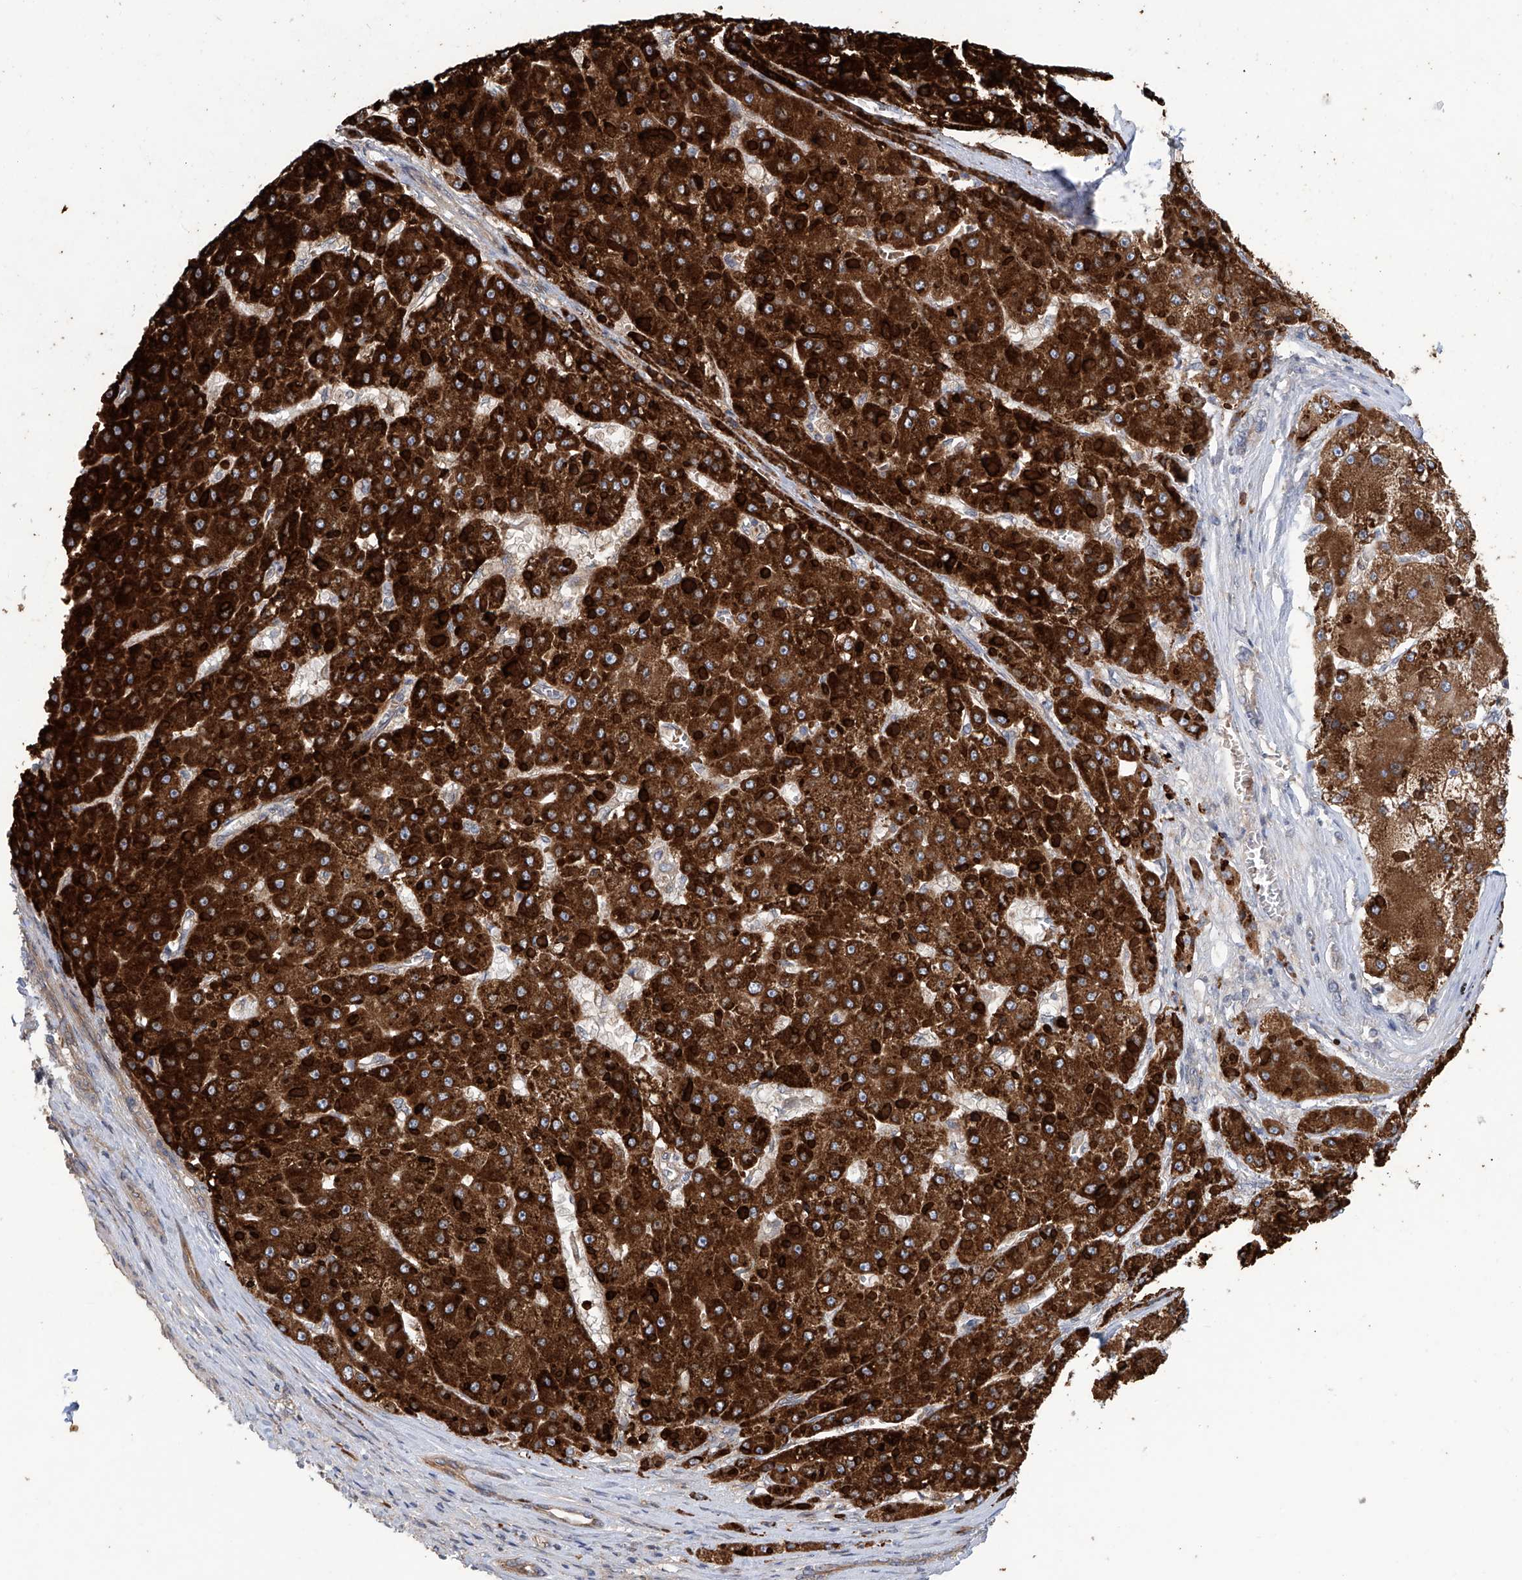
{"staining": {"intensity": "strong", "quantity": ">75%", "location": "cytoplasmic/membranous"}, "tissue": "liver cancer", "cell_type": "Tumor cells", "image_type": "cancer", "snomed": [{"axis": "morphology", "description": "Carcinoma, Hepatocellular, NOS"}, {"axis": "topography", "description": "Liver"}], "caption": "Hepatocellular carcinoma (liver) stained for a protein (brown) demonstrates strong cytoplasmic/membranous positive expression in approximately >75% of tumor cells.", "gene": "EIF2D", "patient": {"sex": "female", "age": 73}}